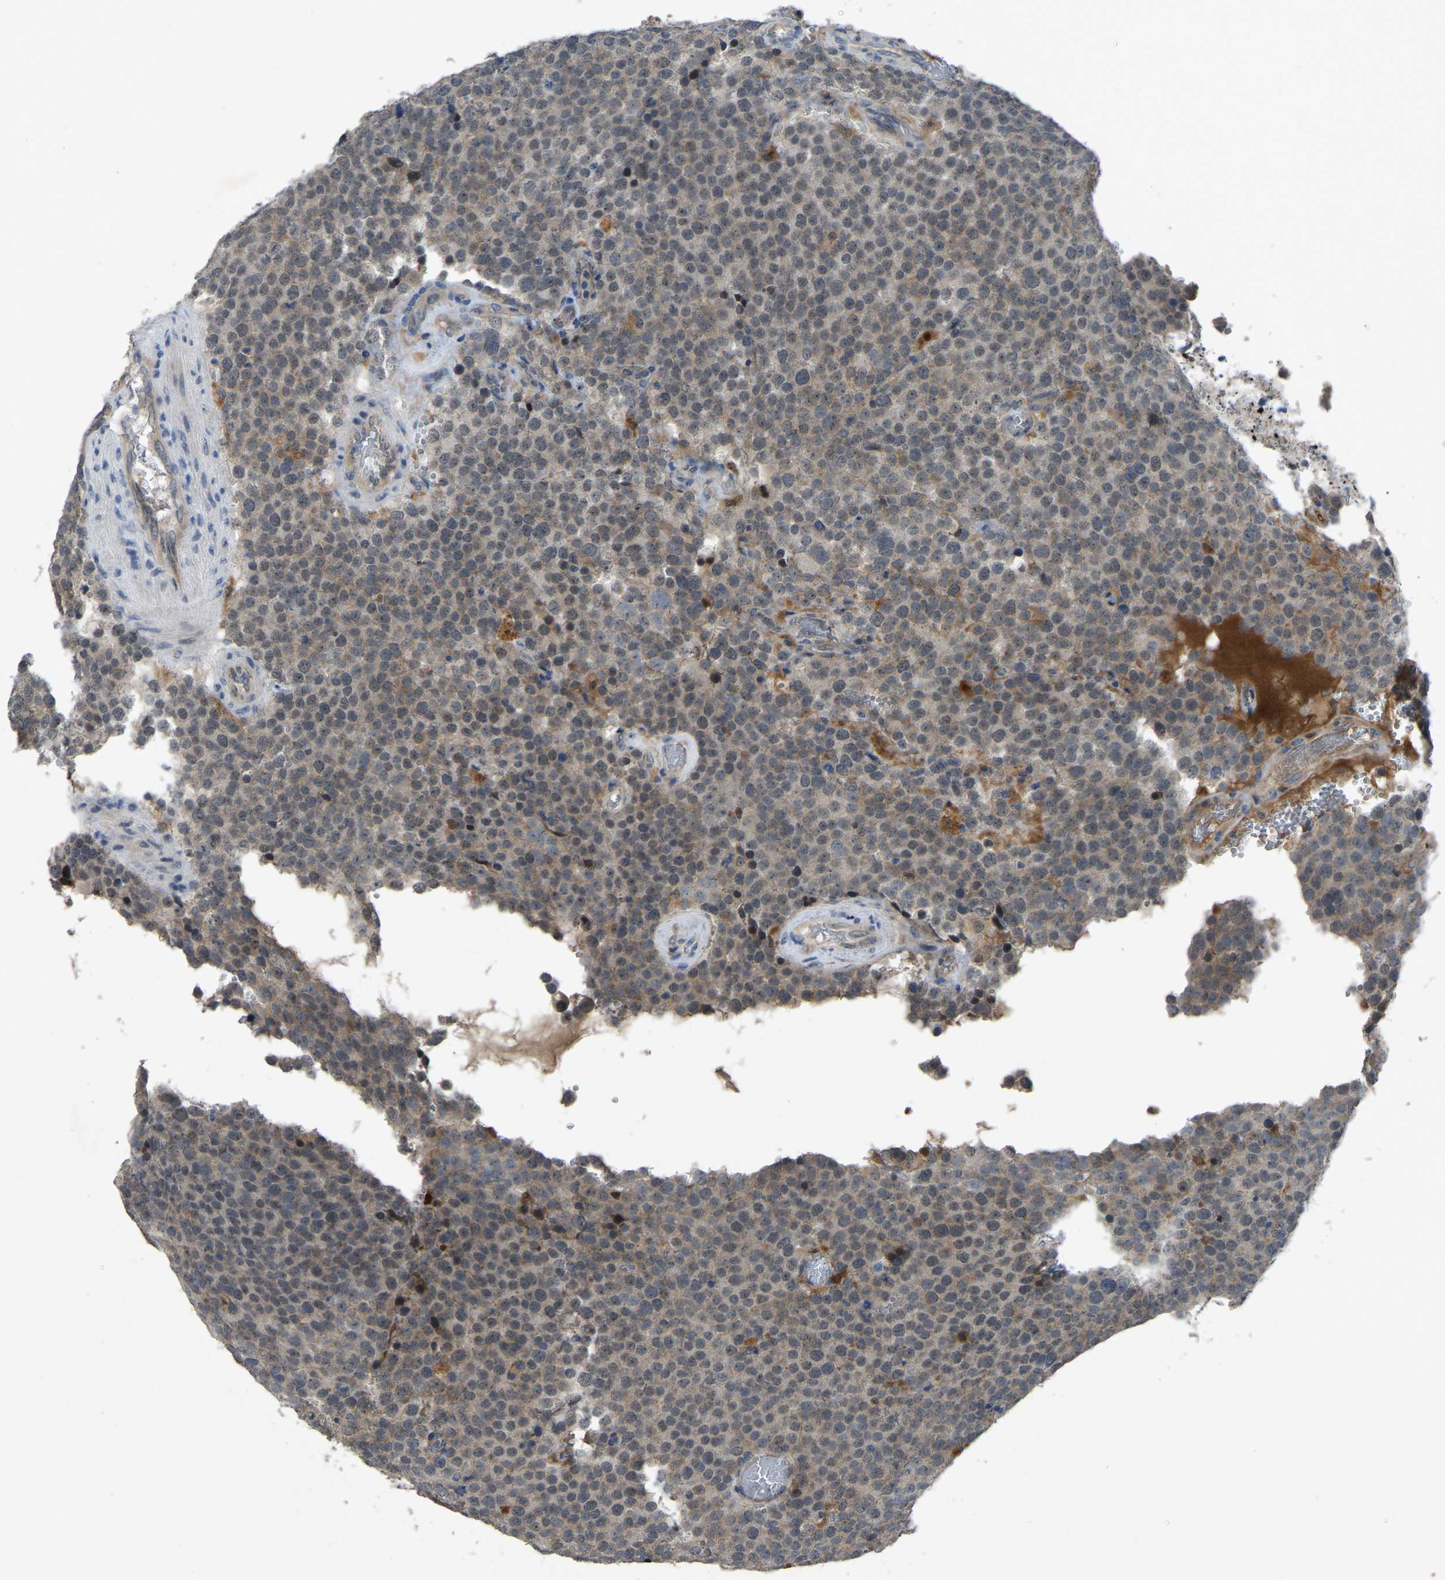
{"staining": {"intensity": "weak", "quantity": "25%-75%", "location": "cytoplasmic/membranous"}, "tissue": "testis cancer", "cell_type": "Tumor cells", "image_type": "cancer", "snomed": [{"axis": "morphology", "description": "Normal tissue, NOS"}, {"axis": "morphology", "description": "Seminoma, NOS"}, {"axis": "topography", "description": "Testis"}], "caption": "Immunohistochemical staining of human testis seminoma reveals weak cytoplasmic/membranous protein positivity in about 25%-75% of tumor cells.", "gene": "FHIT", "patient": {"sex": "male", "age": 71}}